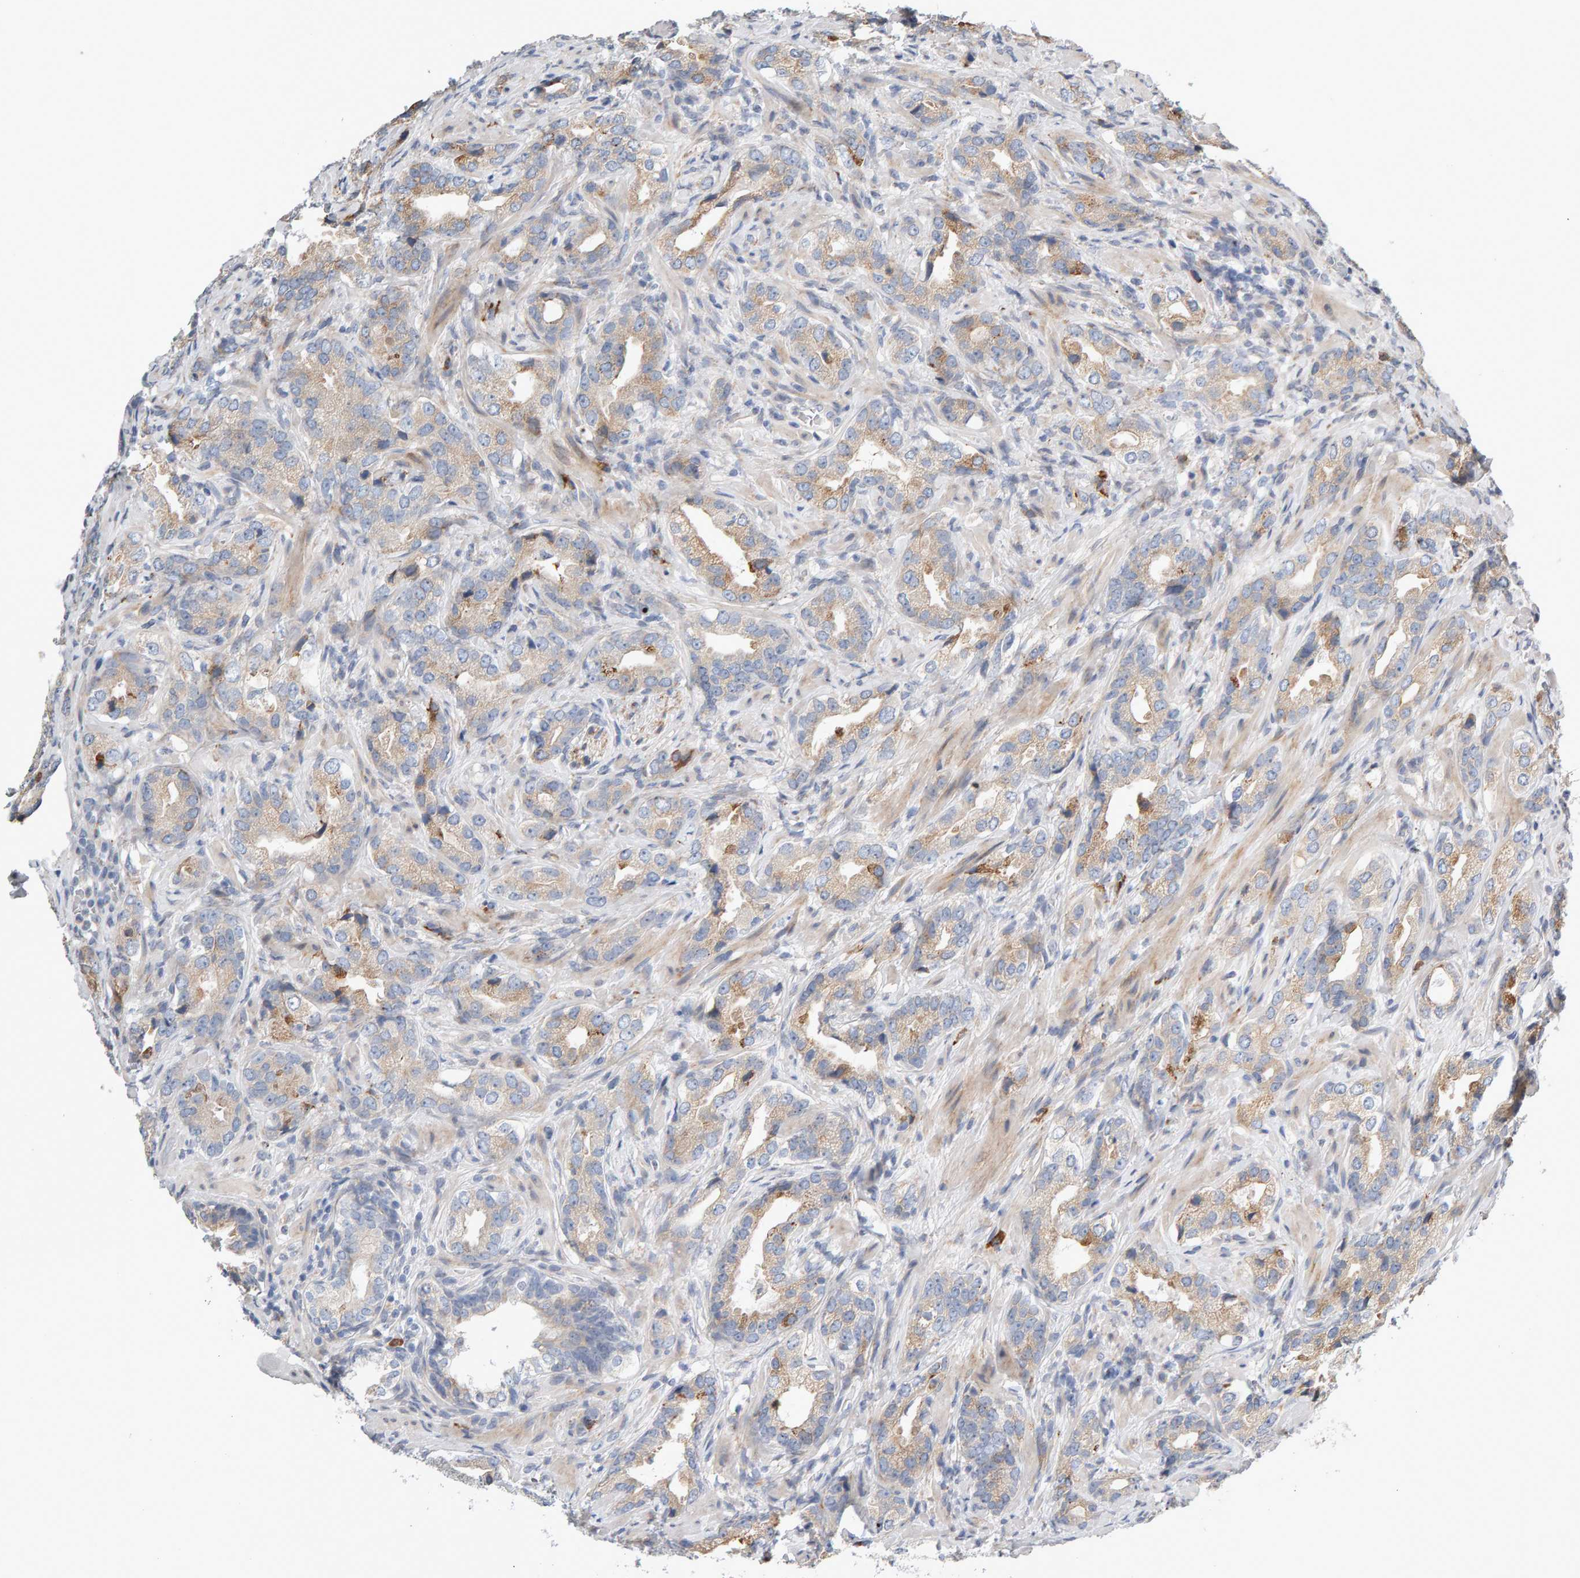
{"staining": {"intensity": "weak", "quantity": ">75%", "location": "cytoplasmic/membranous"}, "tissue": "prostate cancer", "cell_type": "Tumor cells", "image_type": "cancer", "snomed": [{"axis": "morphology", "description": "Adenocarcinoma, High grade"}, {"axis": "topography", "description": "Prostate"}], "caption": "High-magnification brightfield microscopy of prostate cancer (adenocarcinoma (high-grade)) stained with DAB (3,3'-diaminobenzidine) (brown) and counterstained with hematoxylin (blue). tumor cells exhibit weak cytoplasmic/membranous positivity is identified in about>75% of cells. (Brightfield microscopy of DAB IHC at high magnification).", "gene": "ENGASE", "patient": {"sex": "male", "age": 63}}